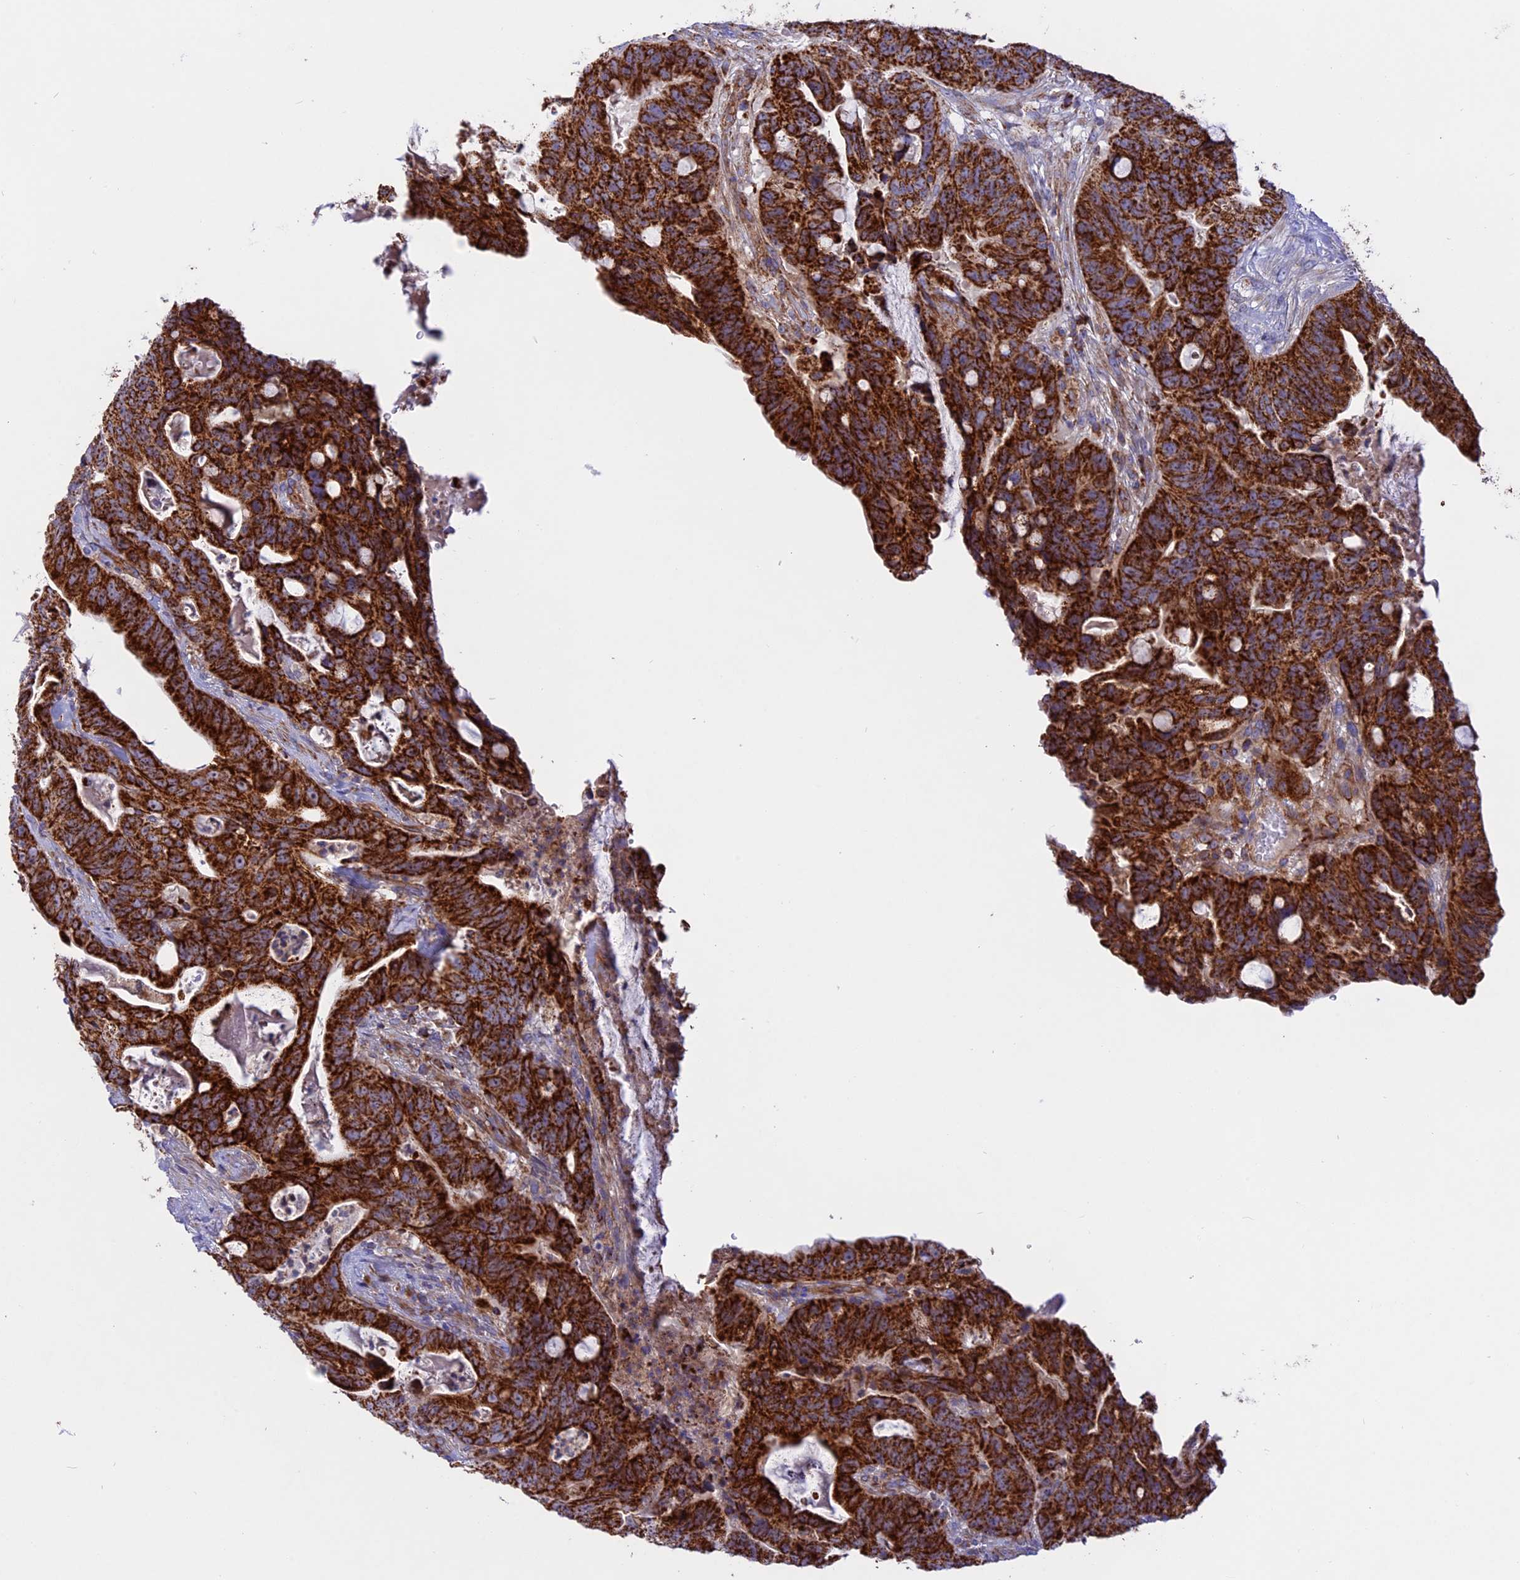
{"staining": {"intensity": "strong", "quantity": ">75%", "location": "cytoplasmic/membranous"}, "tissue": "colorectal cancer", "cell_type": "Tumor cells", "image_type": "cancer", "snomed": [{"axis": "morphology", "description": "Adenocarcinoma, NOS"}, {"axis": "topography", "description": "Colon"}], "caption": "A high amount of strong cytoplasmic/membranous staining is seen in about >75% of tumor cells in colorectal adenocarcinoma tissue.", "gene": "UQCRB", "patient": {"sex": "female", "age": 82}}